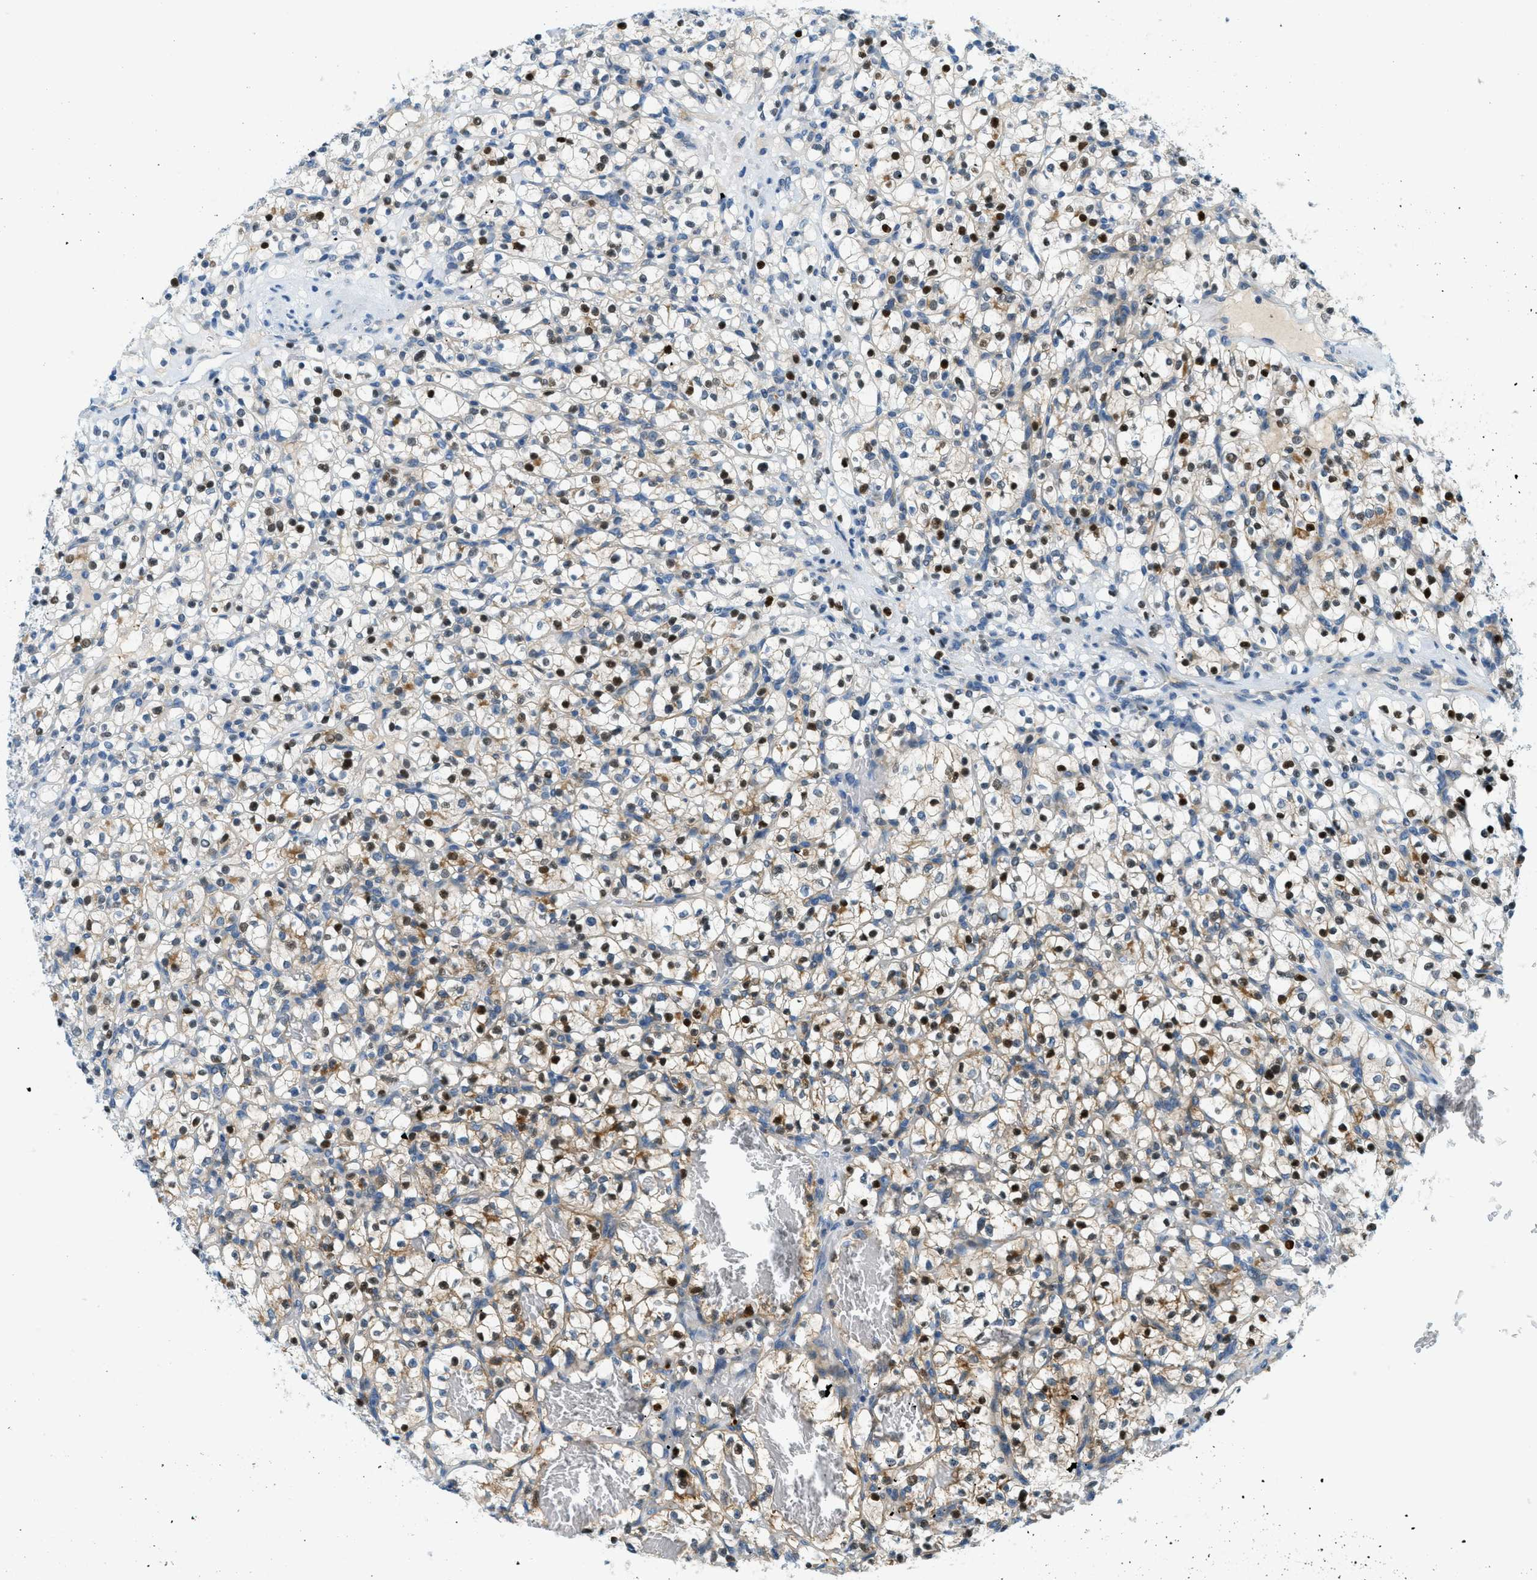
{"staining": {"intensity": "moderate", "quantity": "25%-75%", "location": "cytoplasmic/membranous,nuclear"}, "tissue": "renal cancer", "cell_type": "Tumor cells", "image_type": "cancer", "snomed": [{"axis": "morphology", "description": "Adenocarcinoma, NOS"}, {"axis": "topography", "description": "Kidney"}], "caption": "There is medium levels of moderate cytoplasmic/membranous and nuclear expression in tumor cells of renal cancer, as demonstrated by immunohistochemical staining (brown color).", "gene": "CYP4X1", "patient": {"sex": "female", "age": 57}}